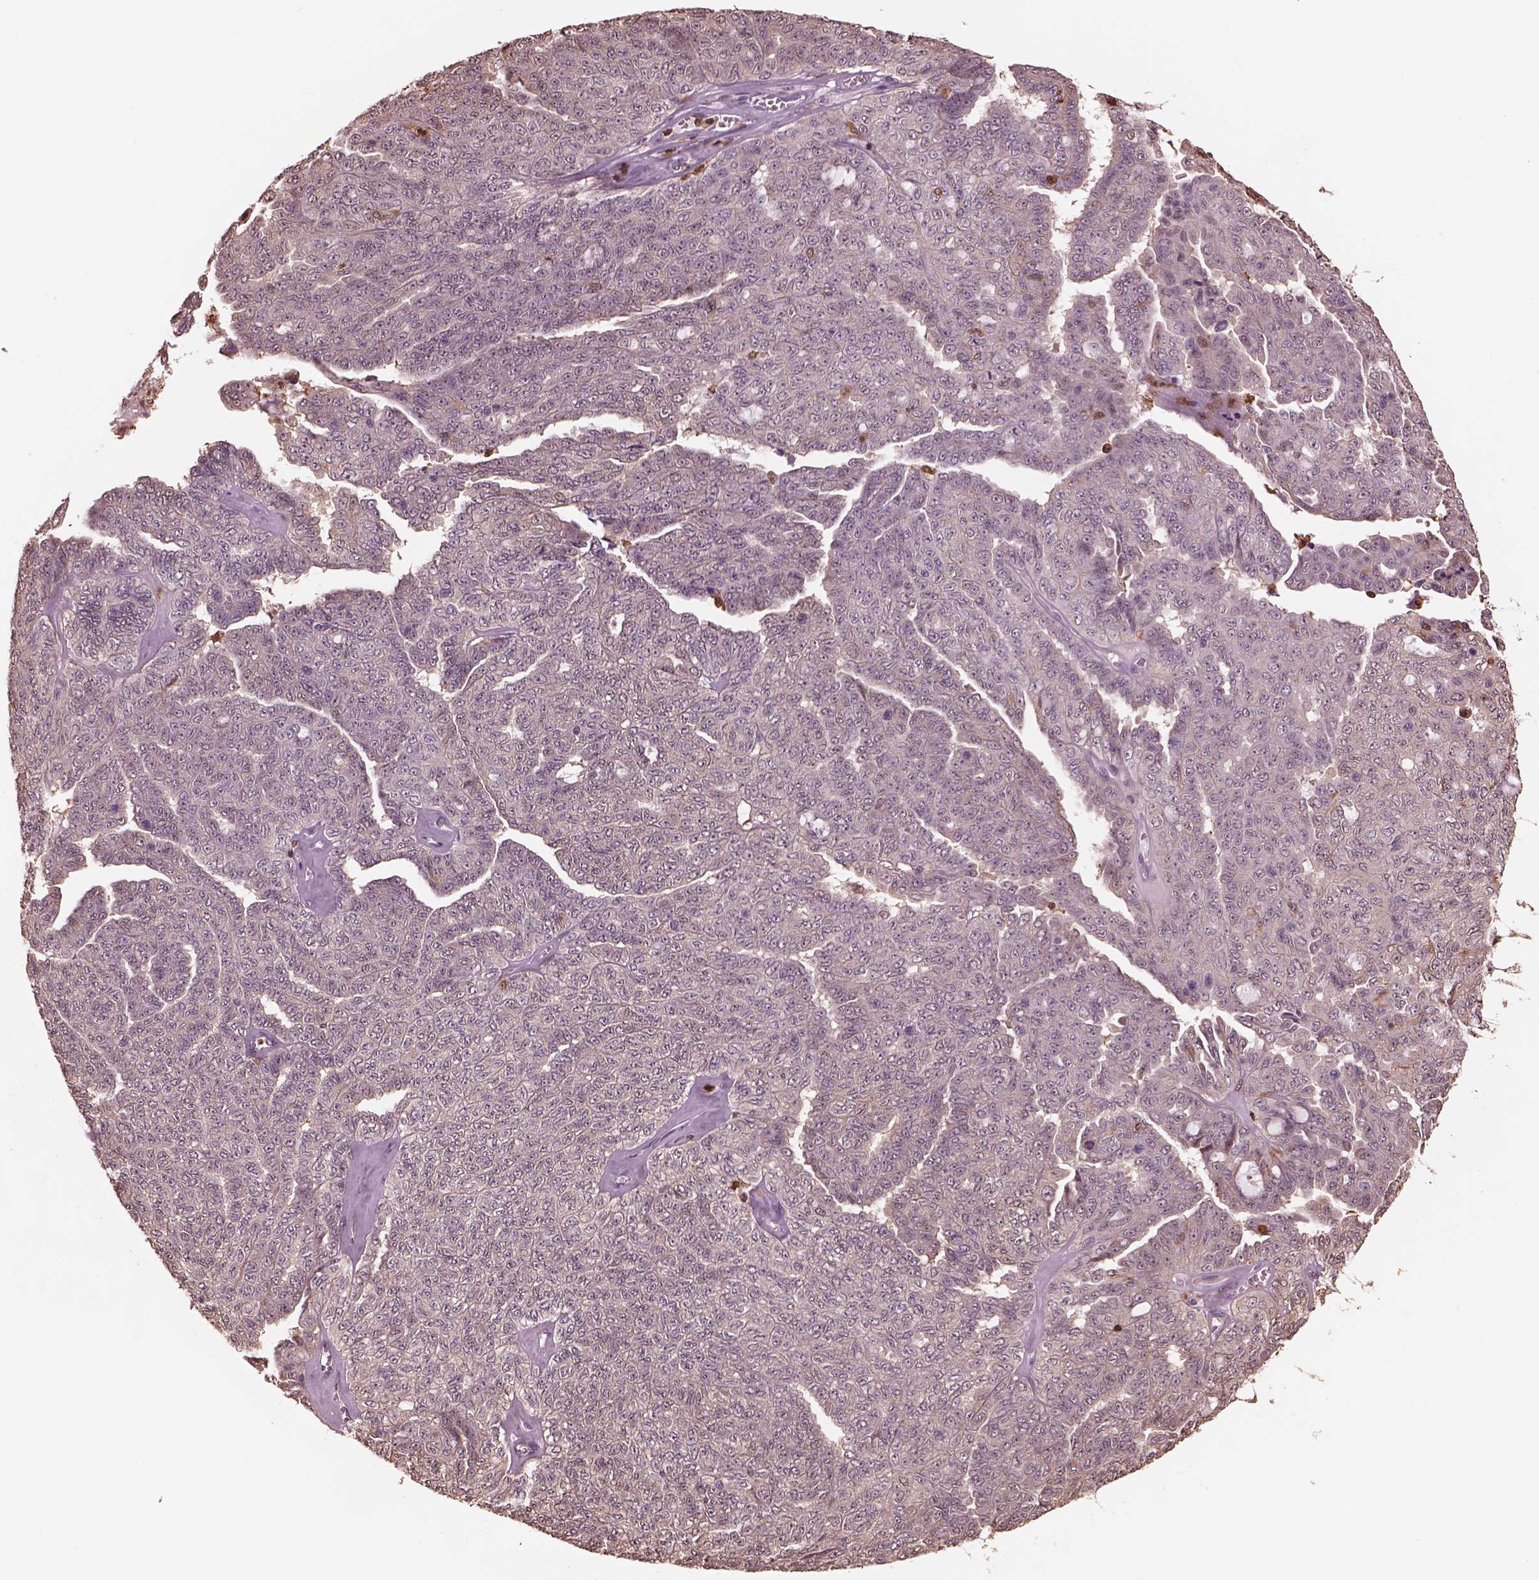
{"staining": {"intensity": "weak", "quantity": ">75%", "location": "cytoplasmic/membranous"}, "tissue": "ovarian cancer", "cell_type": "Tumor cells", "image_type": "cancer", "snomed": [{"axis": "morphology", "description": "Cystadenocarcinoma, serous, NOS"}, {"axis": "topography", "description": "Ovary"}], "caption": "A high-resolution photomicrograph shows IHC staining of ovarian serous cystadenocarcinoma, which exhibits weak cytoplasmic/membranous positivity in approximately >75% of tumor cells. (DAB IHC, brown staining for protein, blue staining for nuclei).", "gene": "IL31RA", "patient": {"sex": "female", "age": 71}}